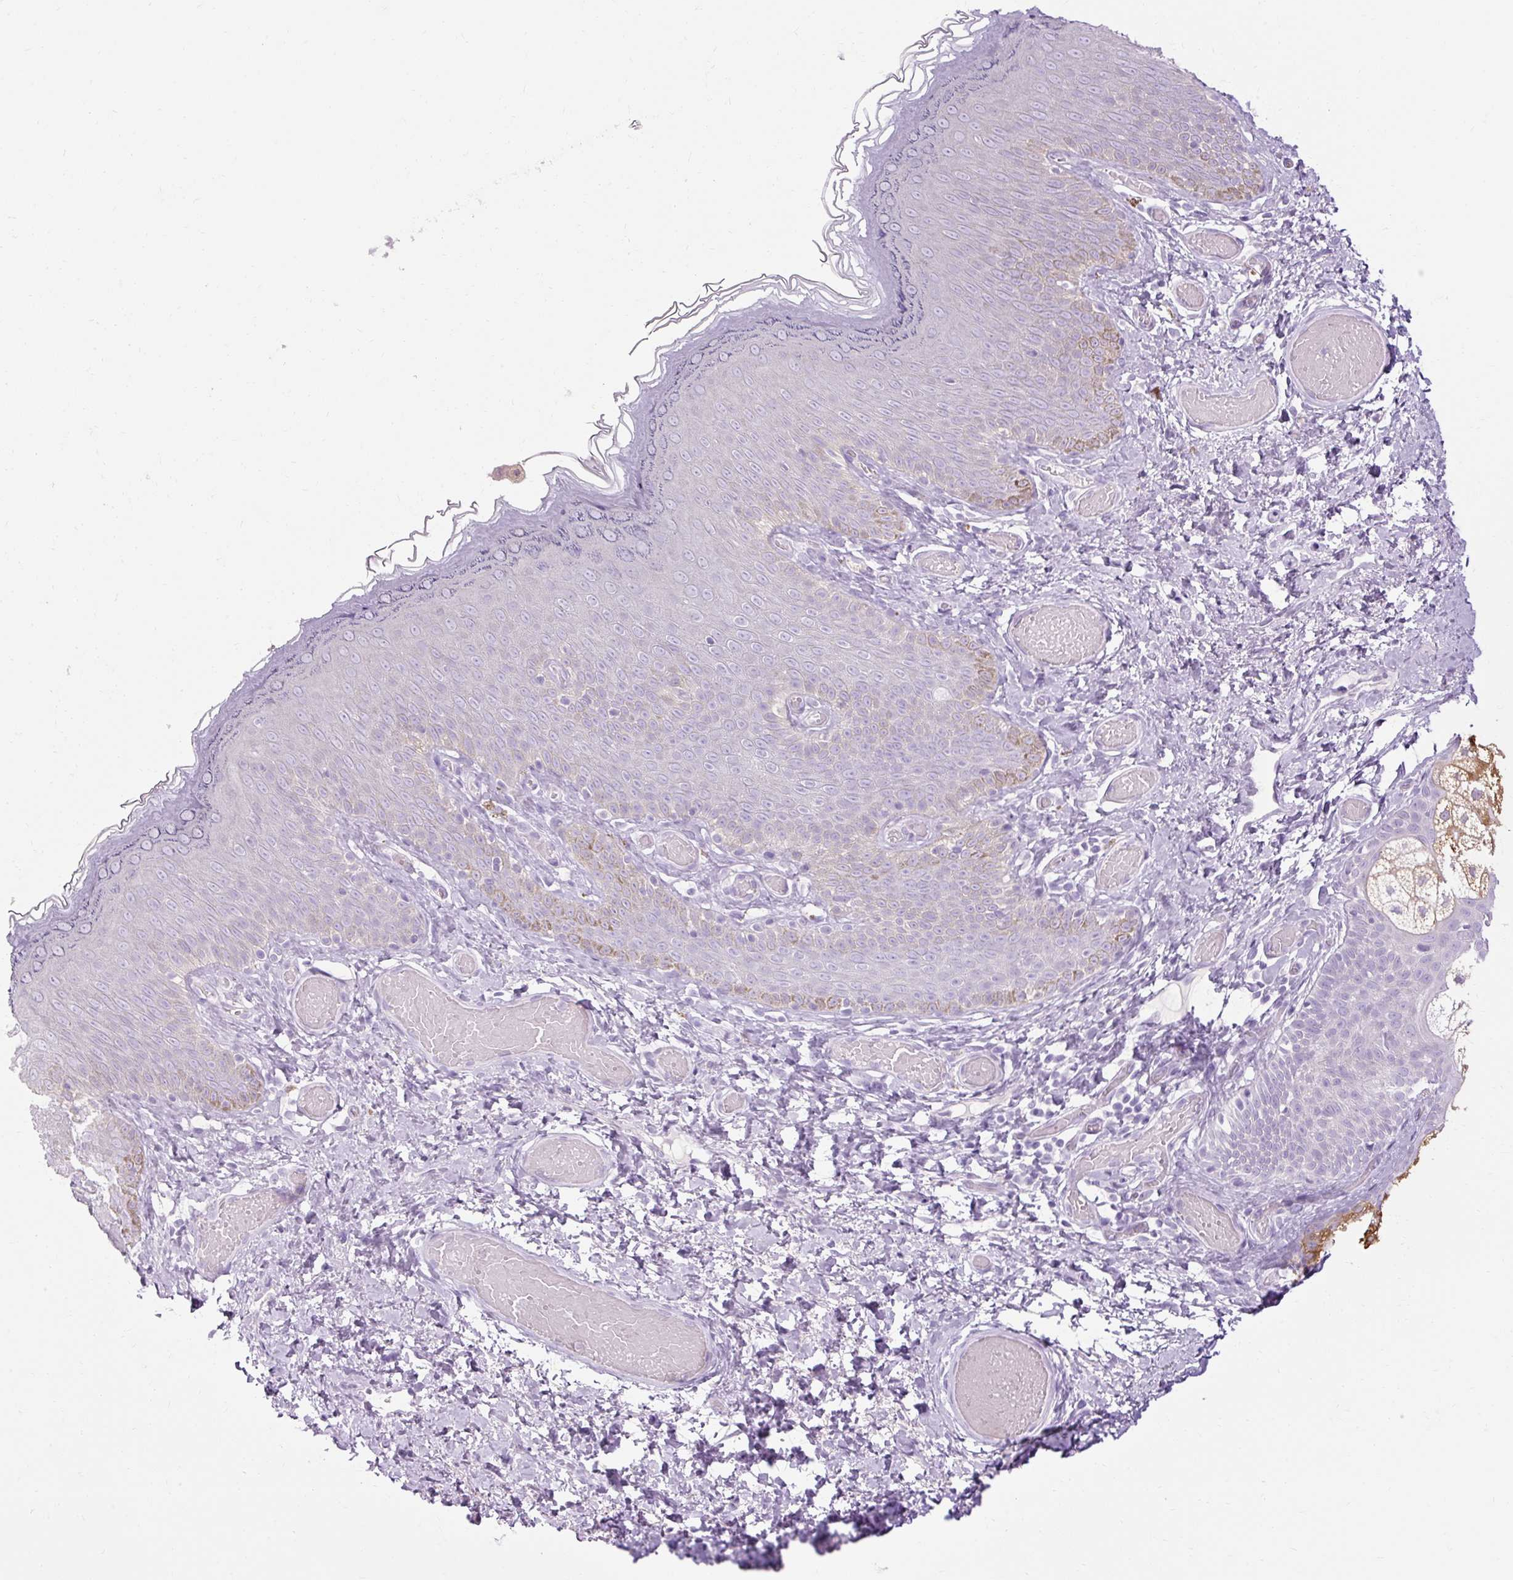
{"staining": {"intensity": "negative", "quantity": "none", "location": "none"}, "tissue": "skin", "cell_type": "Epidermal cells", "image_type": "normal", "snomed": [{"axis": "morphology", "description": "Normal tissue, NOS"}, {"axis": "topography", "description": "Anal"}], "caption": "DAB immunohistochemical staining of normal skin demonstrates no significant positivity in epidermal cells.", "gene": "HSD11B1", "patient": {"sex": "female", "age": 40}}